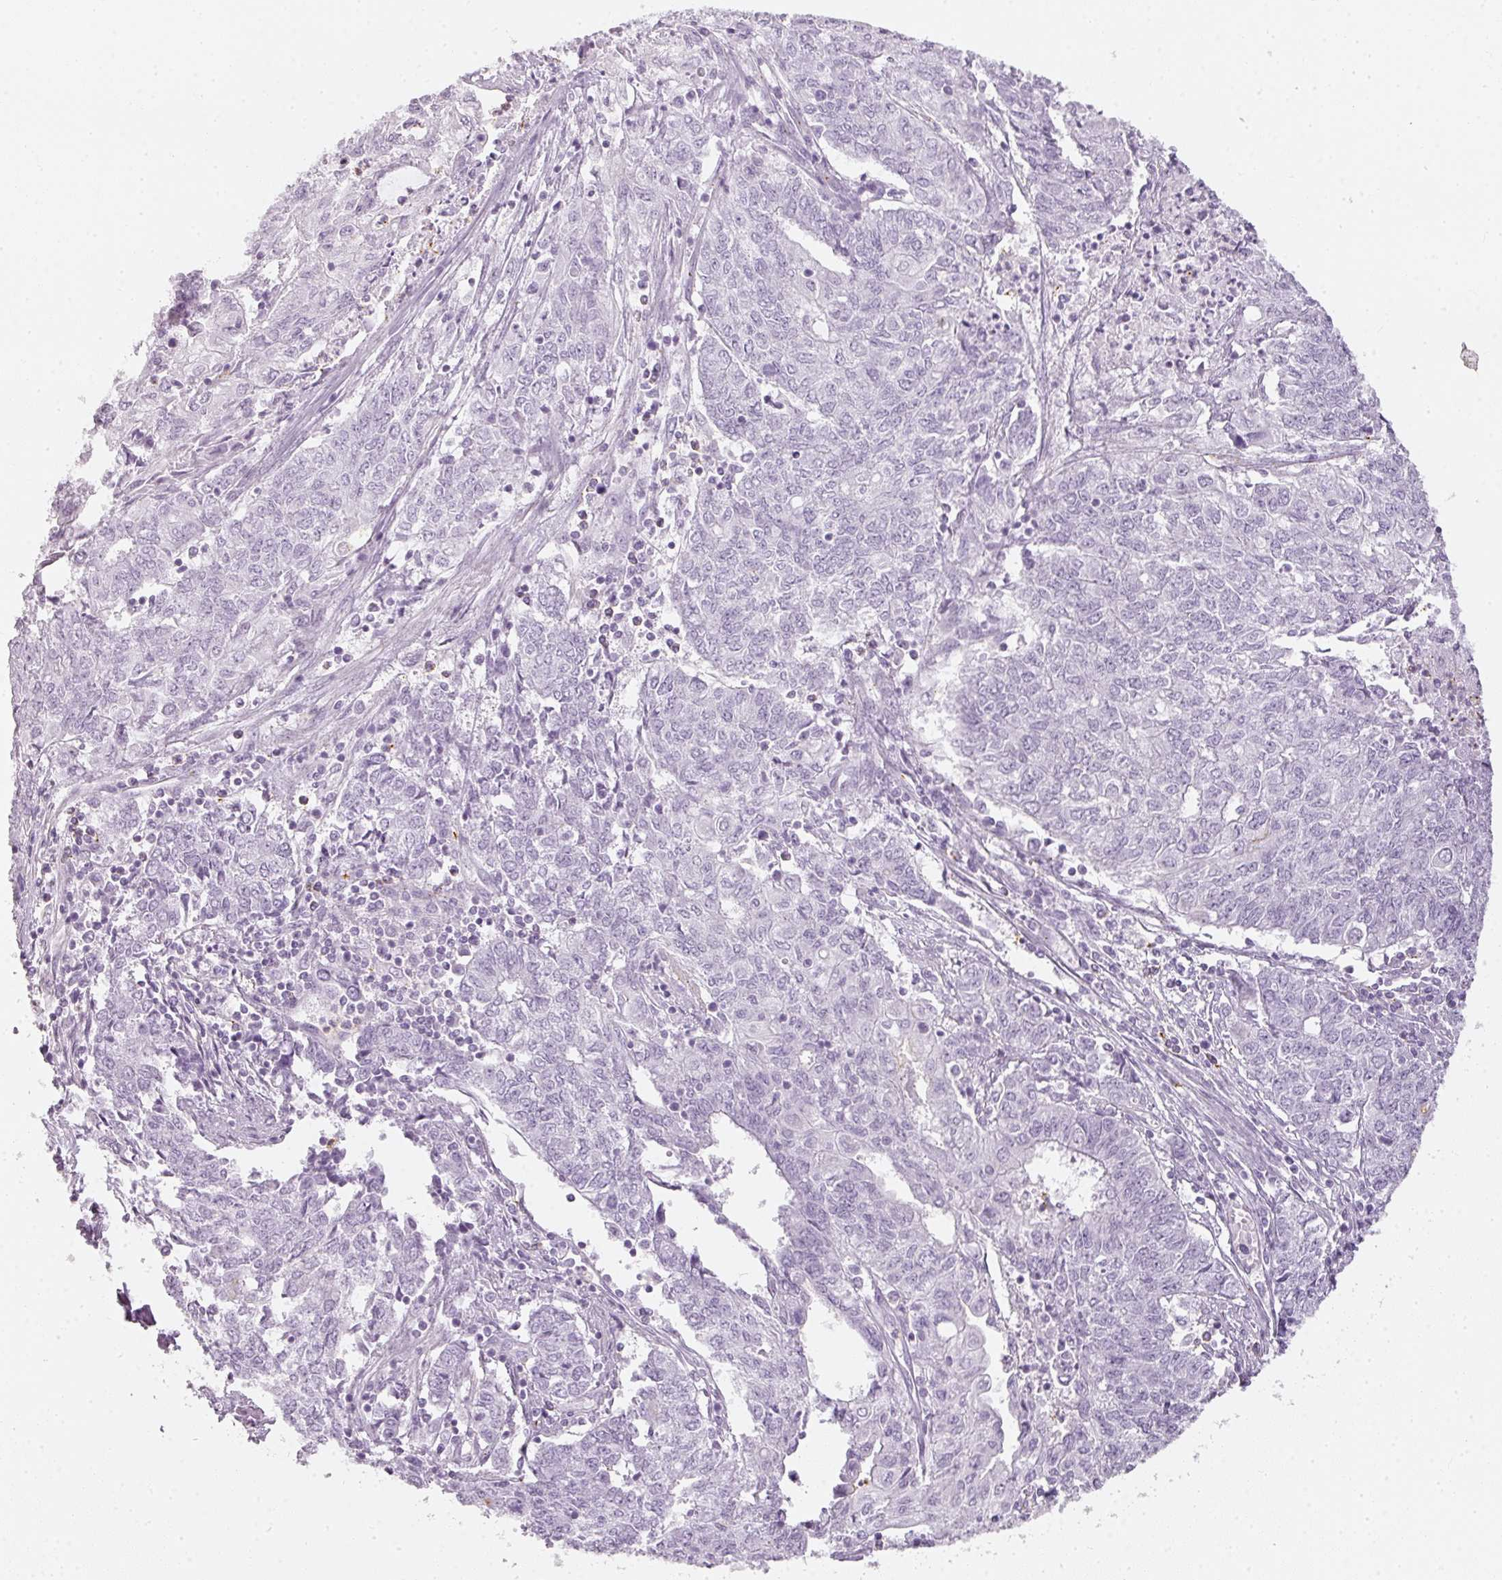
{"staining": {"intensity": "negative", "quantity": "none", "location": "none"}, "tissue": "endometrial cancer", "cell_type": "Tumor cells", "image_type": "cancer", "snomed": [{"axis": "morphology", "description": "Adenocarcinoma, NOS"}, {"axis": "topography", "description": "Endometrium"}], "caption": "The photomicrograph exhibits no significant expression in tumor cells of endometrial cancer (adenocarcinoma). (Stains: DAB immunohistochemistry (IHC) with hematoxylin counter stain, Microscopy: brightfield microscopy at high magnification).", "gene": "TMEM42", "patient": {"sex": "female", "age": 54}}